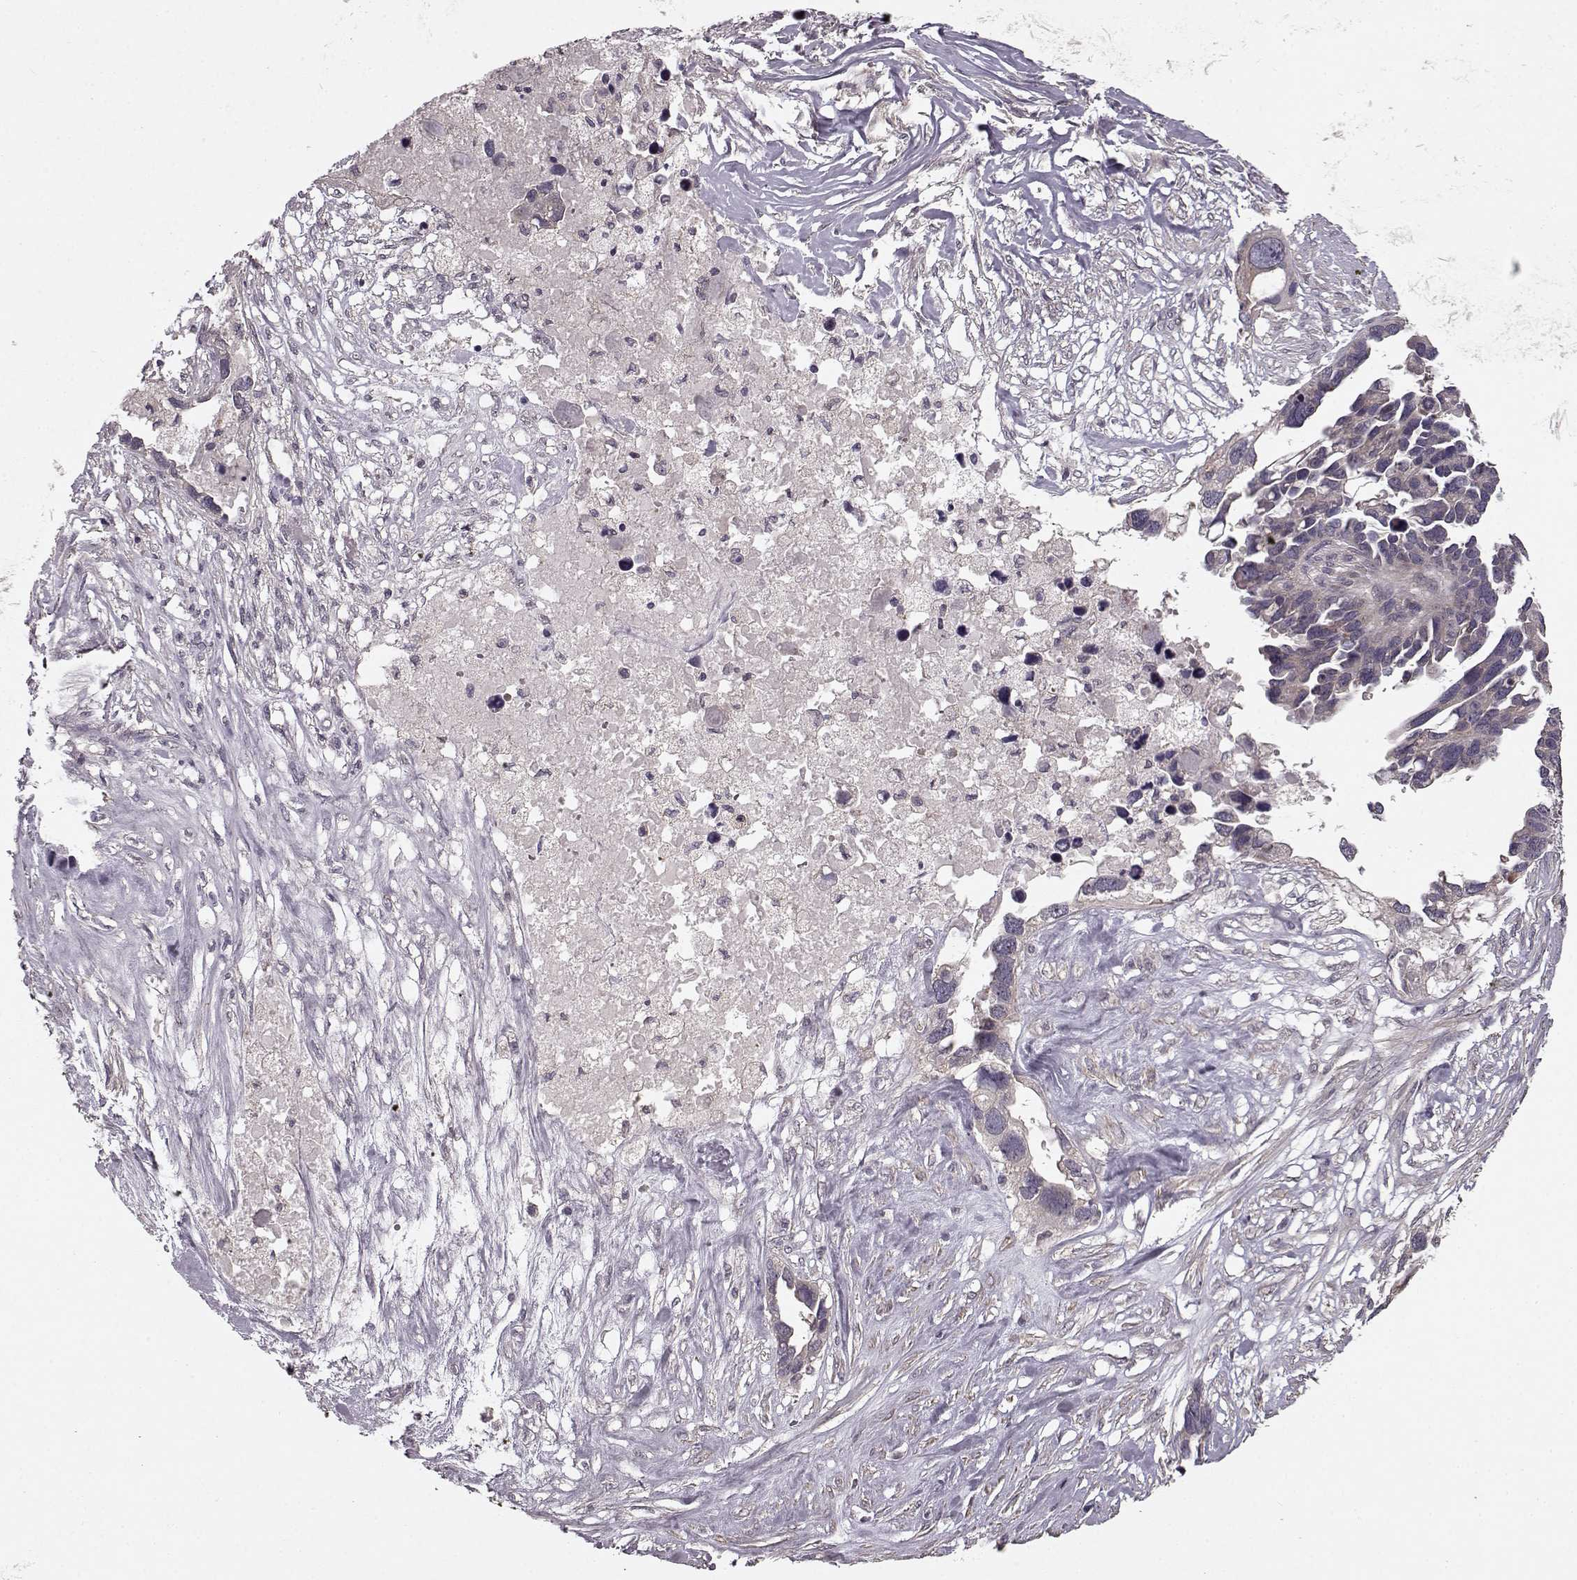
{"staining": {"intensity": "negative", "quantity": "none", "location": "none"}, "tissue": "ovarian cancer", "cell_type": "Tumor cells", "image_type": "cancer", "snomed": [{"axis": "morphology", "description": "Cystadenocarcinoma, serous, NOS"}, {"axis": "topography", "description": "Ovary"}], "caption": "Human serous cystadenocarcinoma (ovarian) stained for a protein using IHC displays no positivity in tumor cells.", "gene": "SLAIN2", "patient": {"sex": "female", "age": 54}}